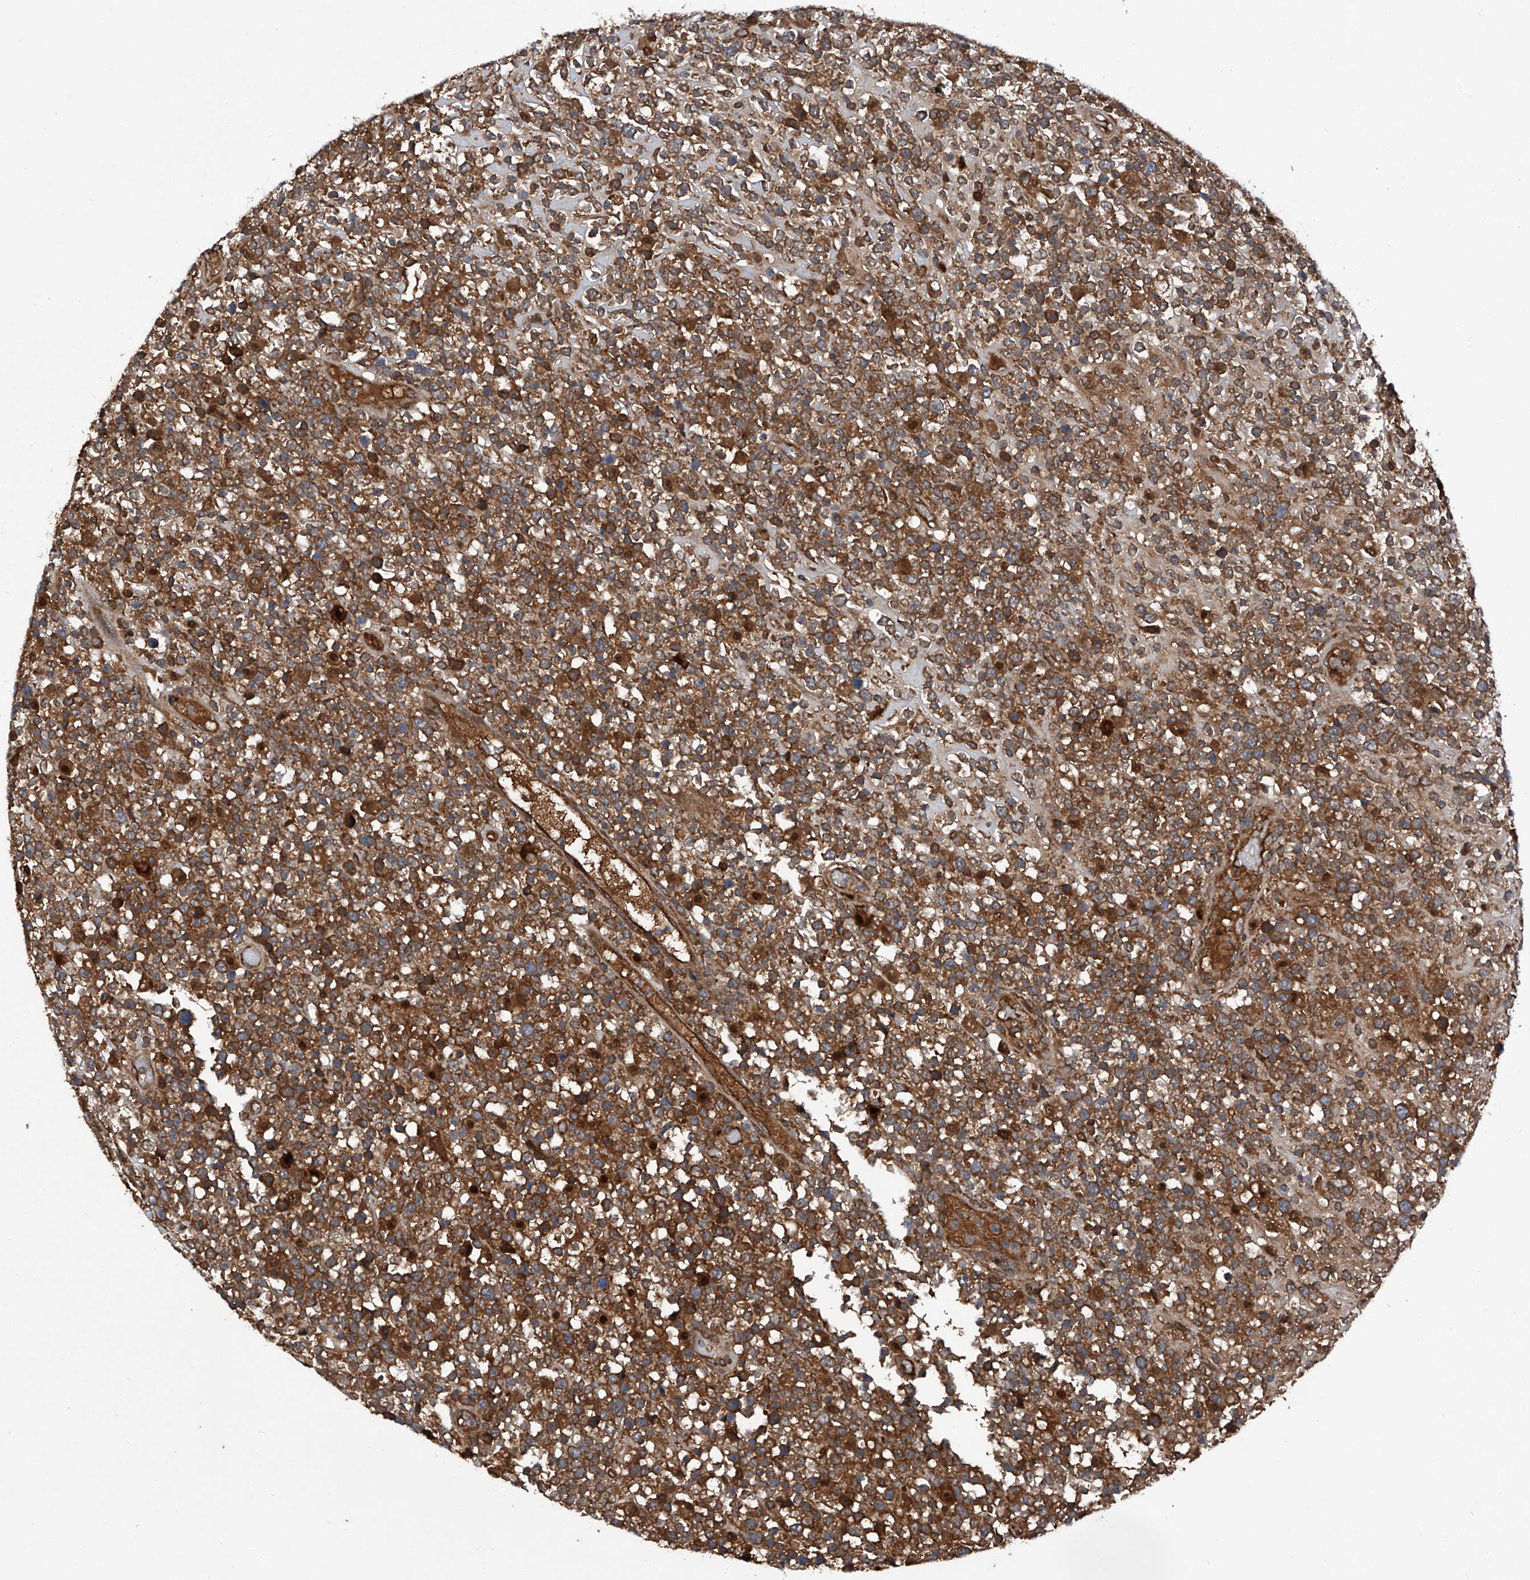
{"staining": {"intensity": "strong", "quantity": ">75%", "location": "cytoplasmic/membranous"}, "tissue": "lymphoma", "cell_type": "Tumor cells", "image_type": "cancer", "snomed": [{"axis": "morphology", "description": "Malignant lymphoma, non-Hodgkin's type, High grade"}, {"axis": "topography", "description": "Colon"}], "caption": "IHC micrograph of human lymphoma stained for a protein (brown), which reveals high levels of strong cytoplasmic/membranous staining in approximately >75% of tumor cells.", "gene": "ASCC3", "patient": {"sex": "female", "age": 53}}